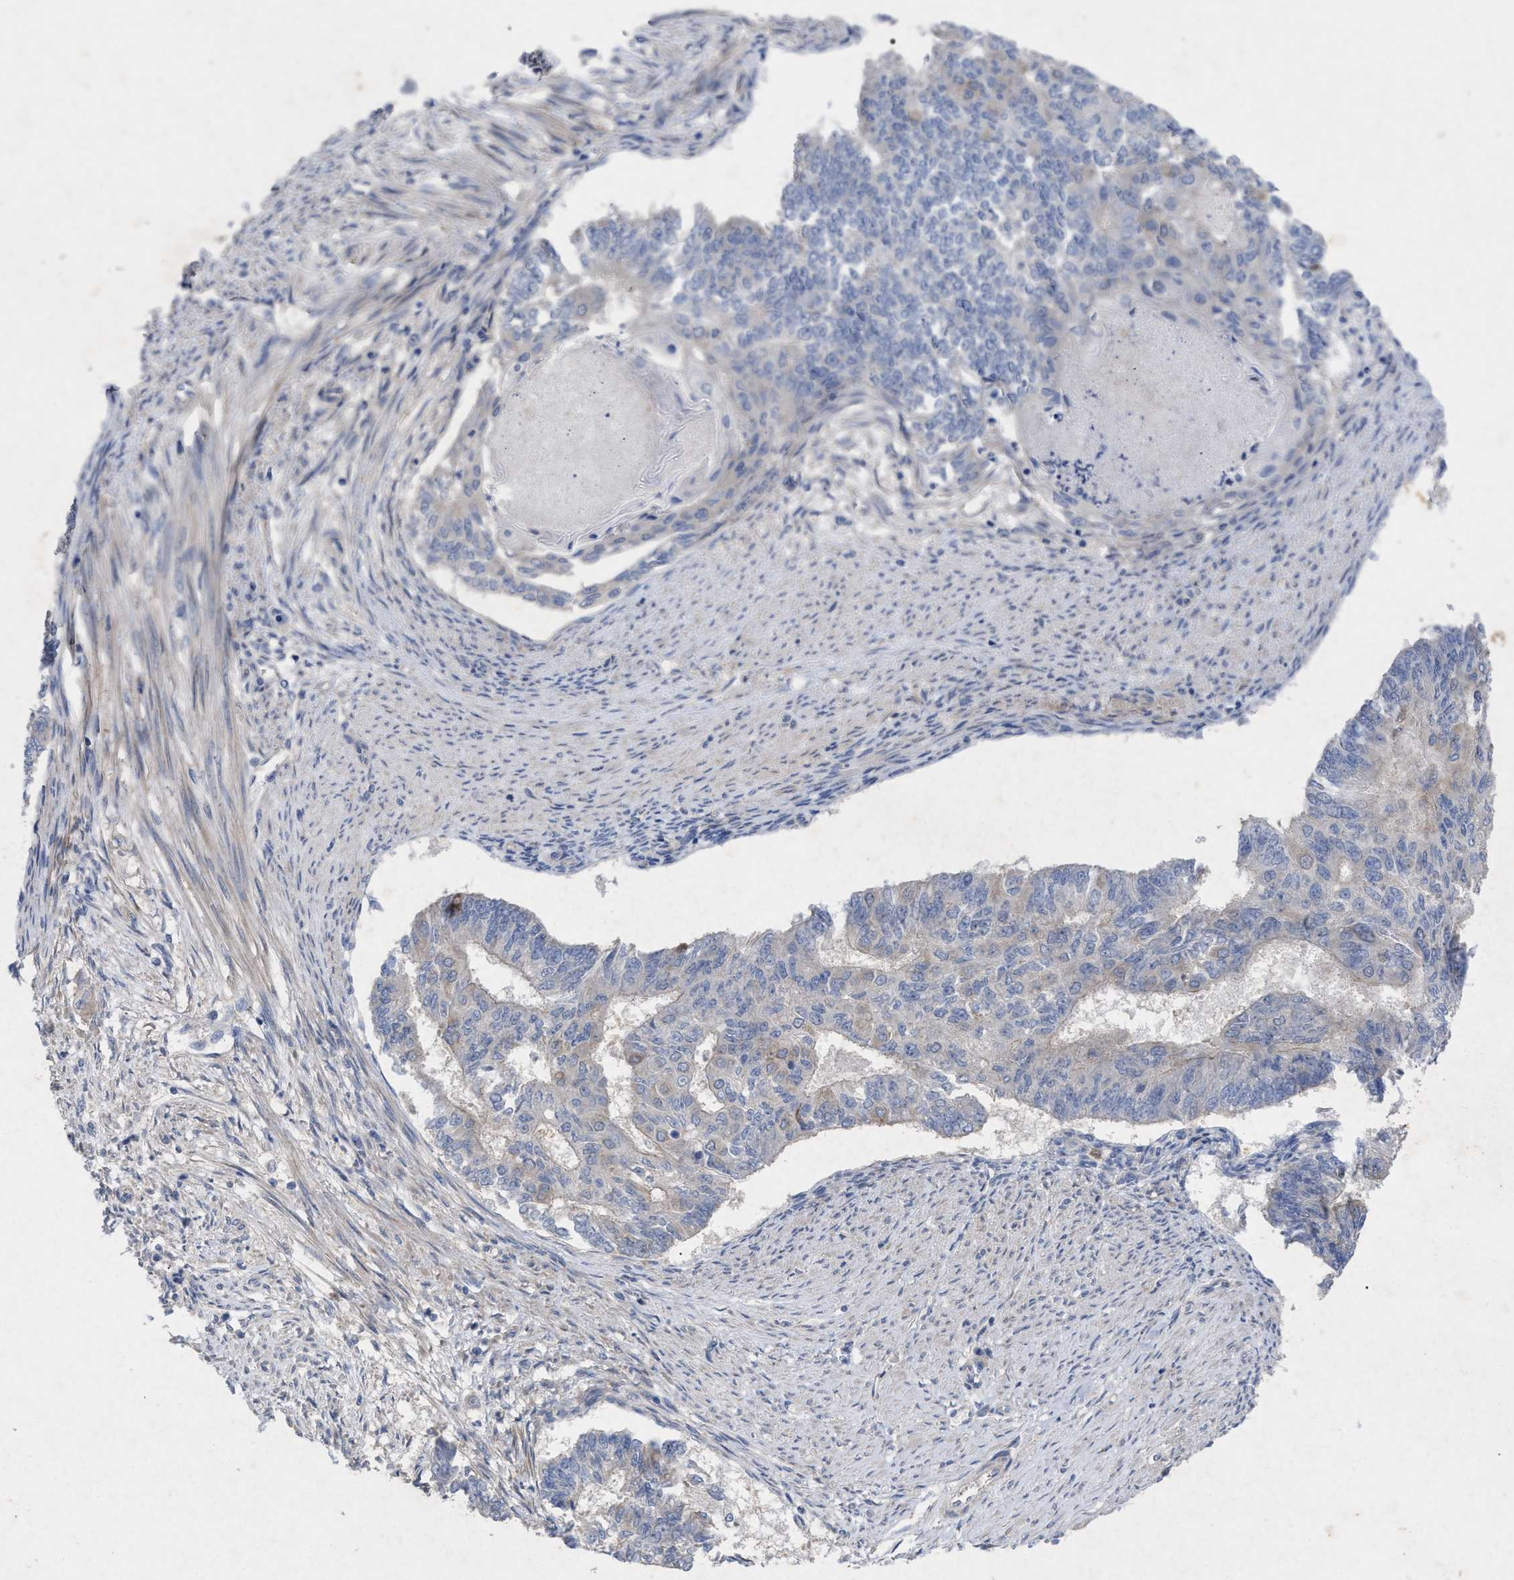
{"staining": {"intensity": "negative", "quantity": "none", "location": "none"}, "tissue": "endometrial cancer", "cell_type": "Tumor cells", "image_type": "cancer", "snomed": [{"axis": "morphology", "description": "Adenocarcinoma, NOS"}, {"axis": "topography", "description": "Endometrium"}], "caption": "This is an immunohistochemistry histopathology image of human endometrial cancer (adenocarcinoma). There is no positivity in tumor cells.", "gene": "VIP", "patient": {"sex": "female", "age": 32}}